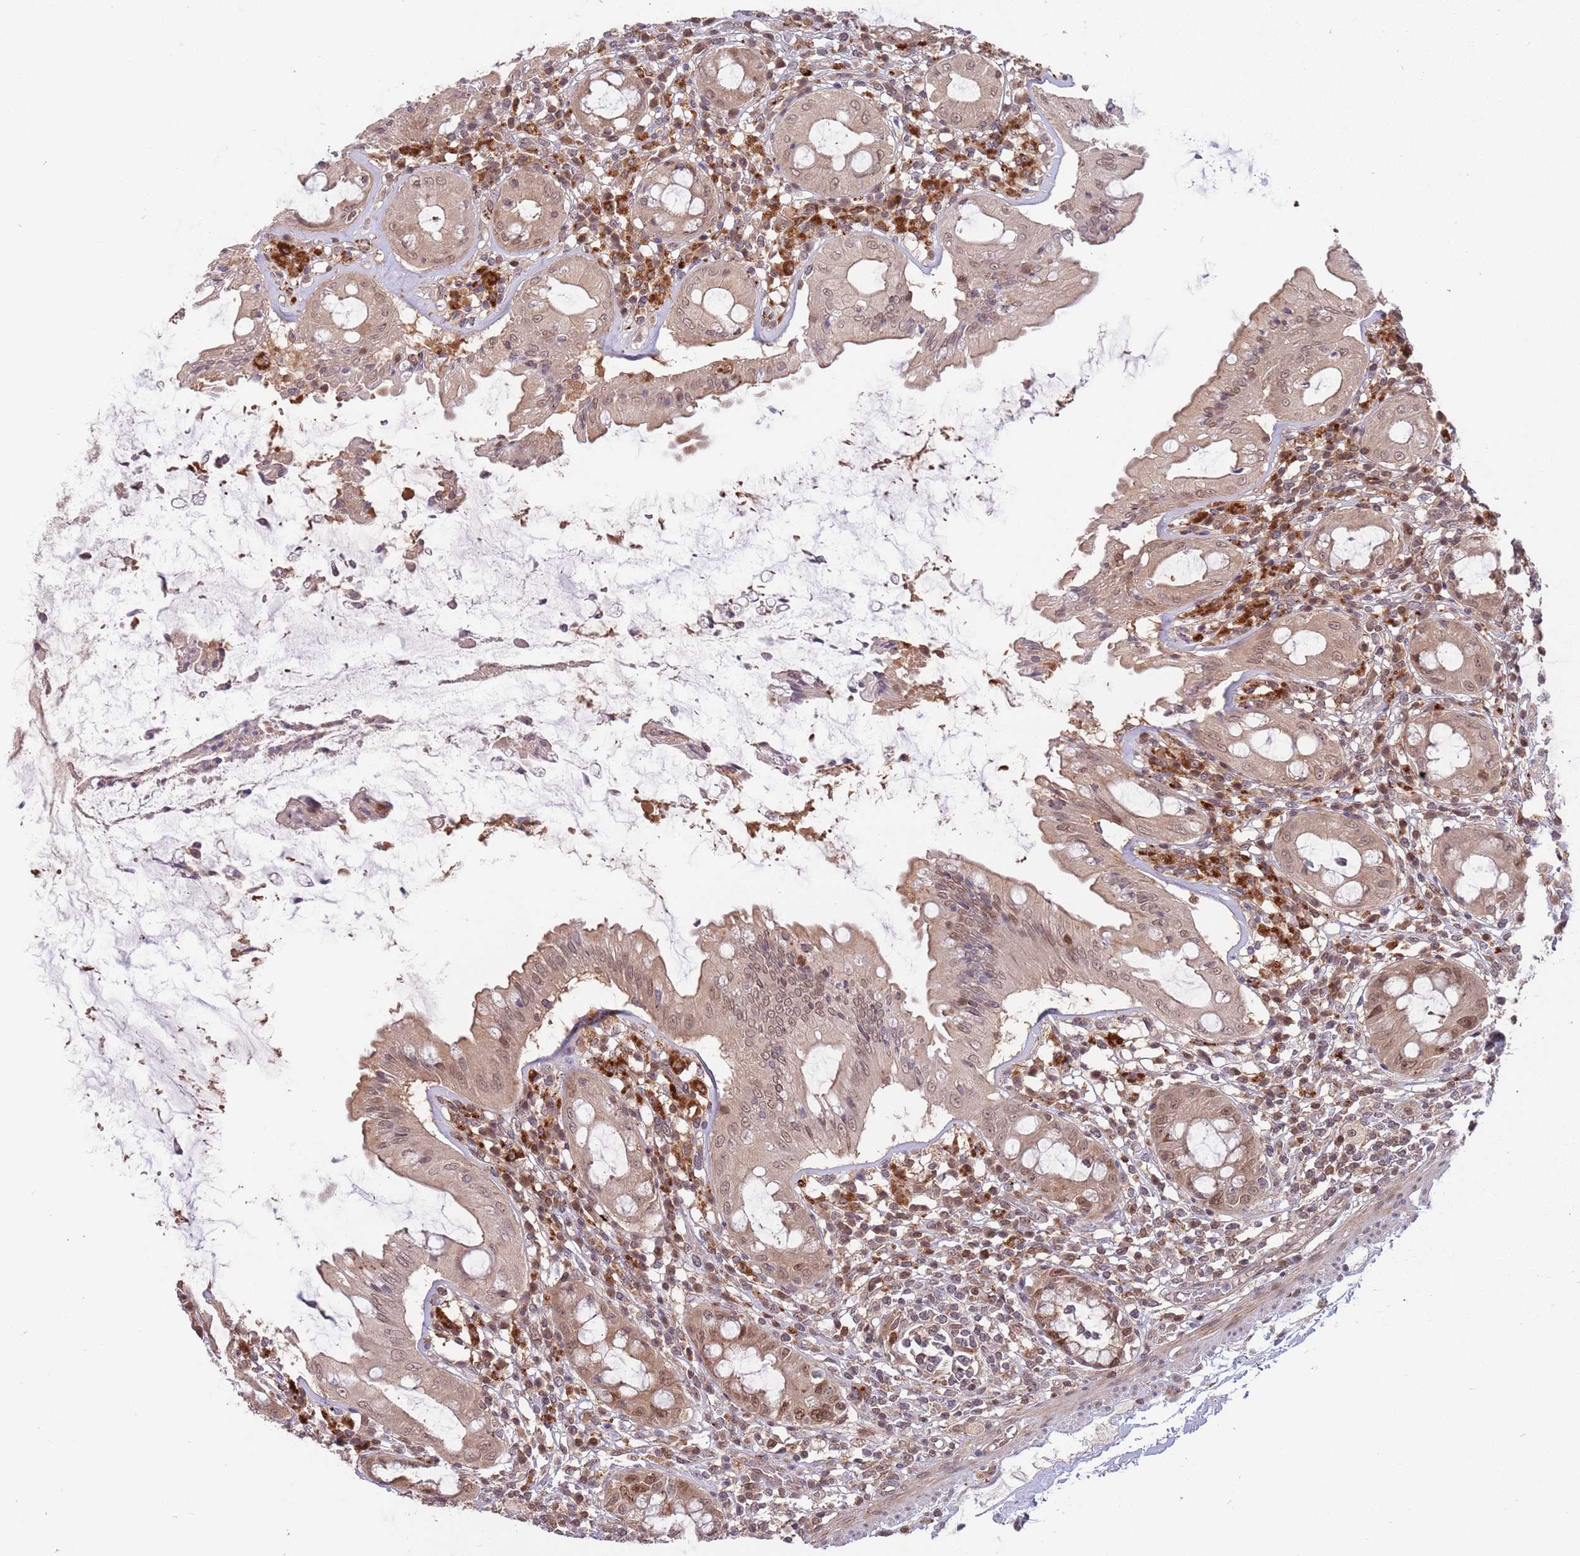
{"staining": {"intensity": "strong", "quantity": "25%-75%", "location": "cytoplasmic/membranous,nuclear"}, "tissue": "rectum", "cell_type": "Glandular cells", "image_type": "normal", "snomed": [{"axis": "morphology", "description": "Normal tissue, NOS"}, {"axis": "topography", "description": "Rectum"}], "caption": "High-magnification brightfield microscopy of normal rectum stained with DAB (3,3'-diaminobenzidine) (brown) and counterstained with hematoxylin (blue). glandular cells exhibit strong cytoplasmic/membranous,nuclear positivity is identified in about25%-75% of cells.", "gene": "SALL1", "patient": {"sex": "female", "age": 57}}